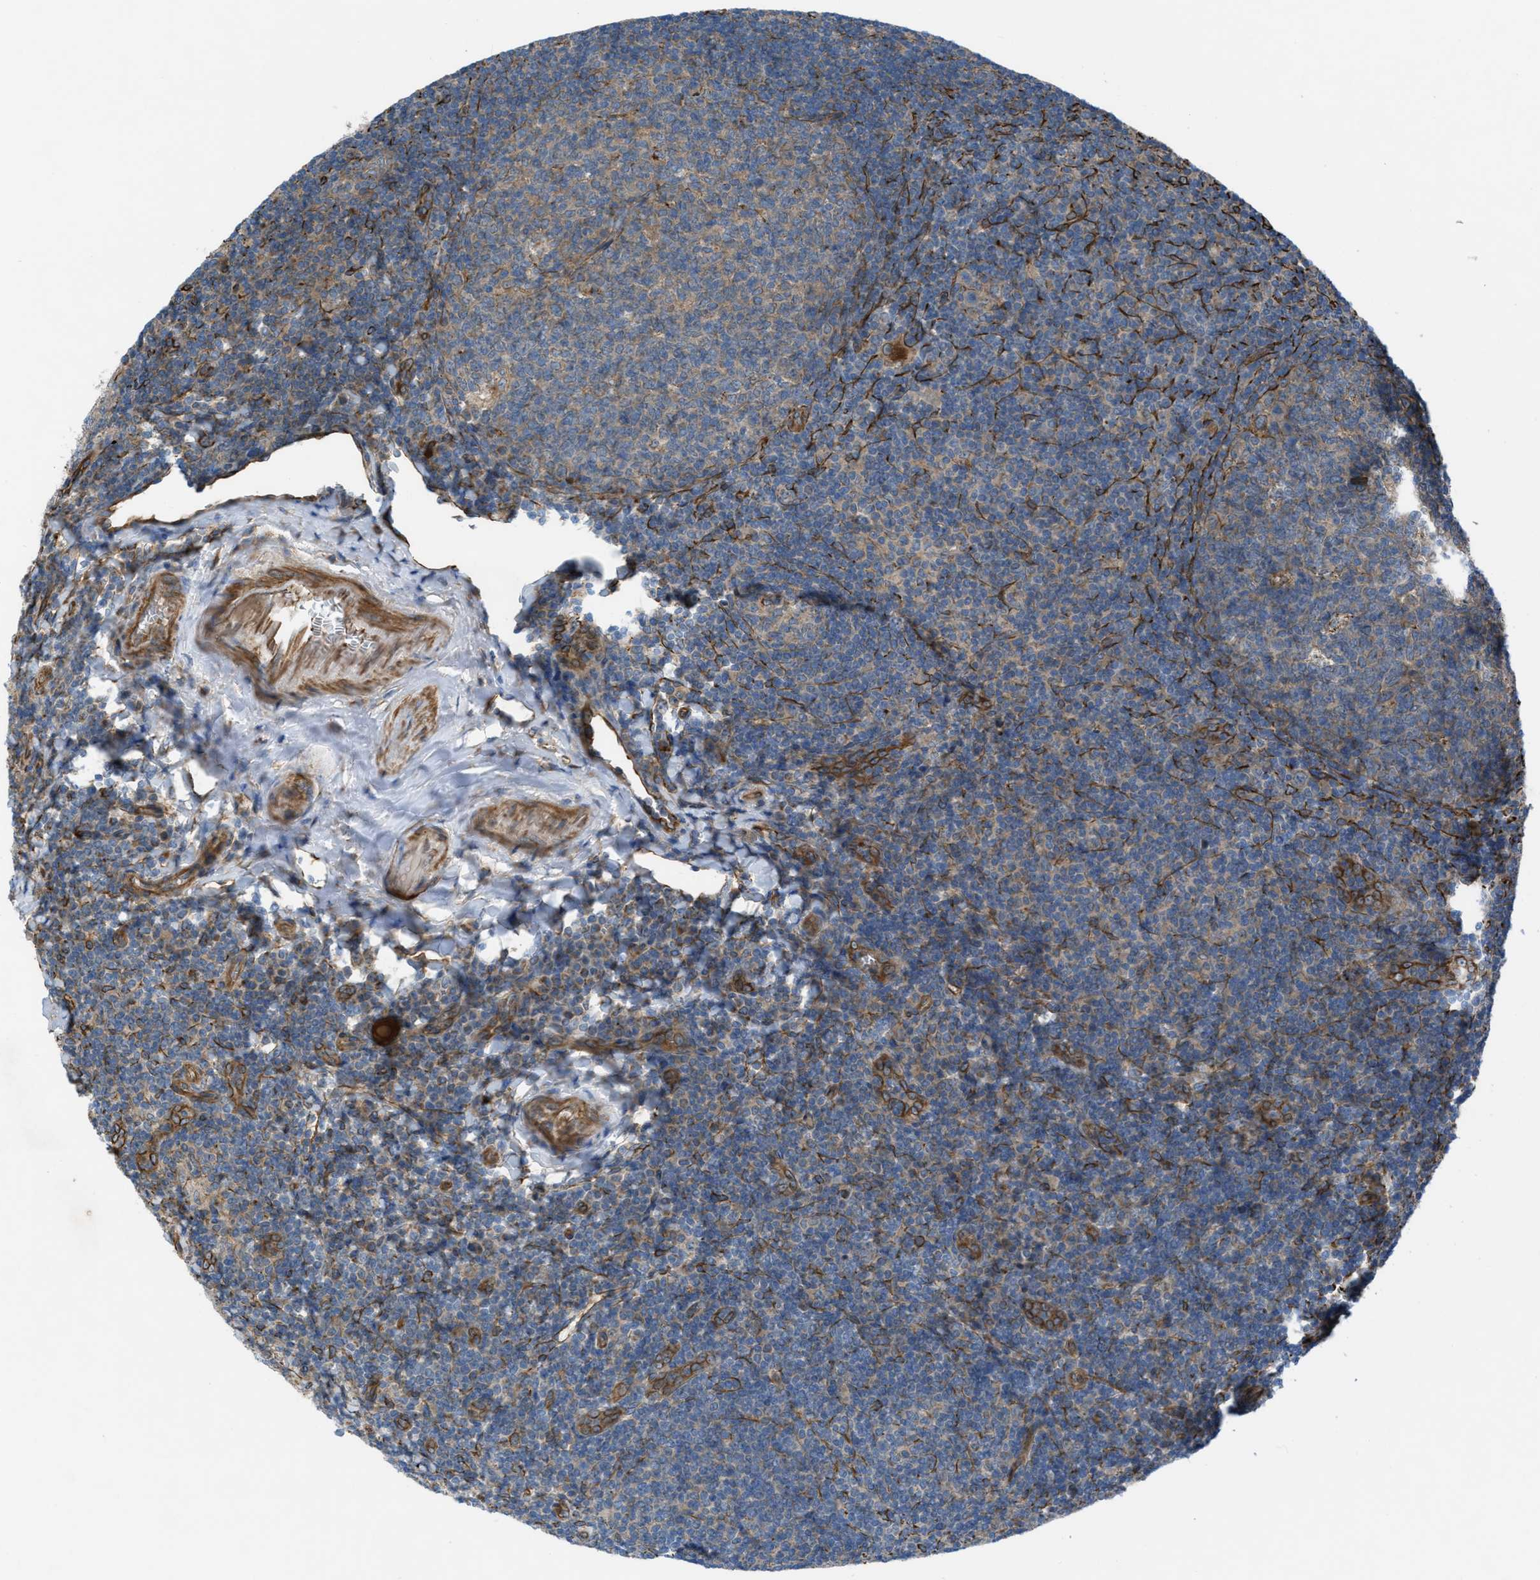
{"staining": {"intensity": "weak", "quantity": "25%-75%", "location": "cytoplasmic/membranous"}, "tissue": "tonsil", "cell_type": "Germinal center cells", "image_type": "normal", "snomed": [{"axis": "morphology", "description": "Normal tissue, NOS"}, {"axis": "topography", "description": "Tonsil"}], "caption": "Immunohistochemical staining of benign human tonsil shows 25%-75% levels of weak cytoplasmic/membranous protein expression in about 25%-75% of germinal center cells. Using DAB (brown) and hematoxylin (blue) stains, captured at high magnification using brightfield microscopy.", "gene": "SLC6A9", "patient": {"sex": "male", "age": 37}}